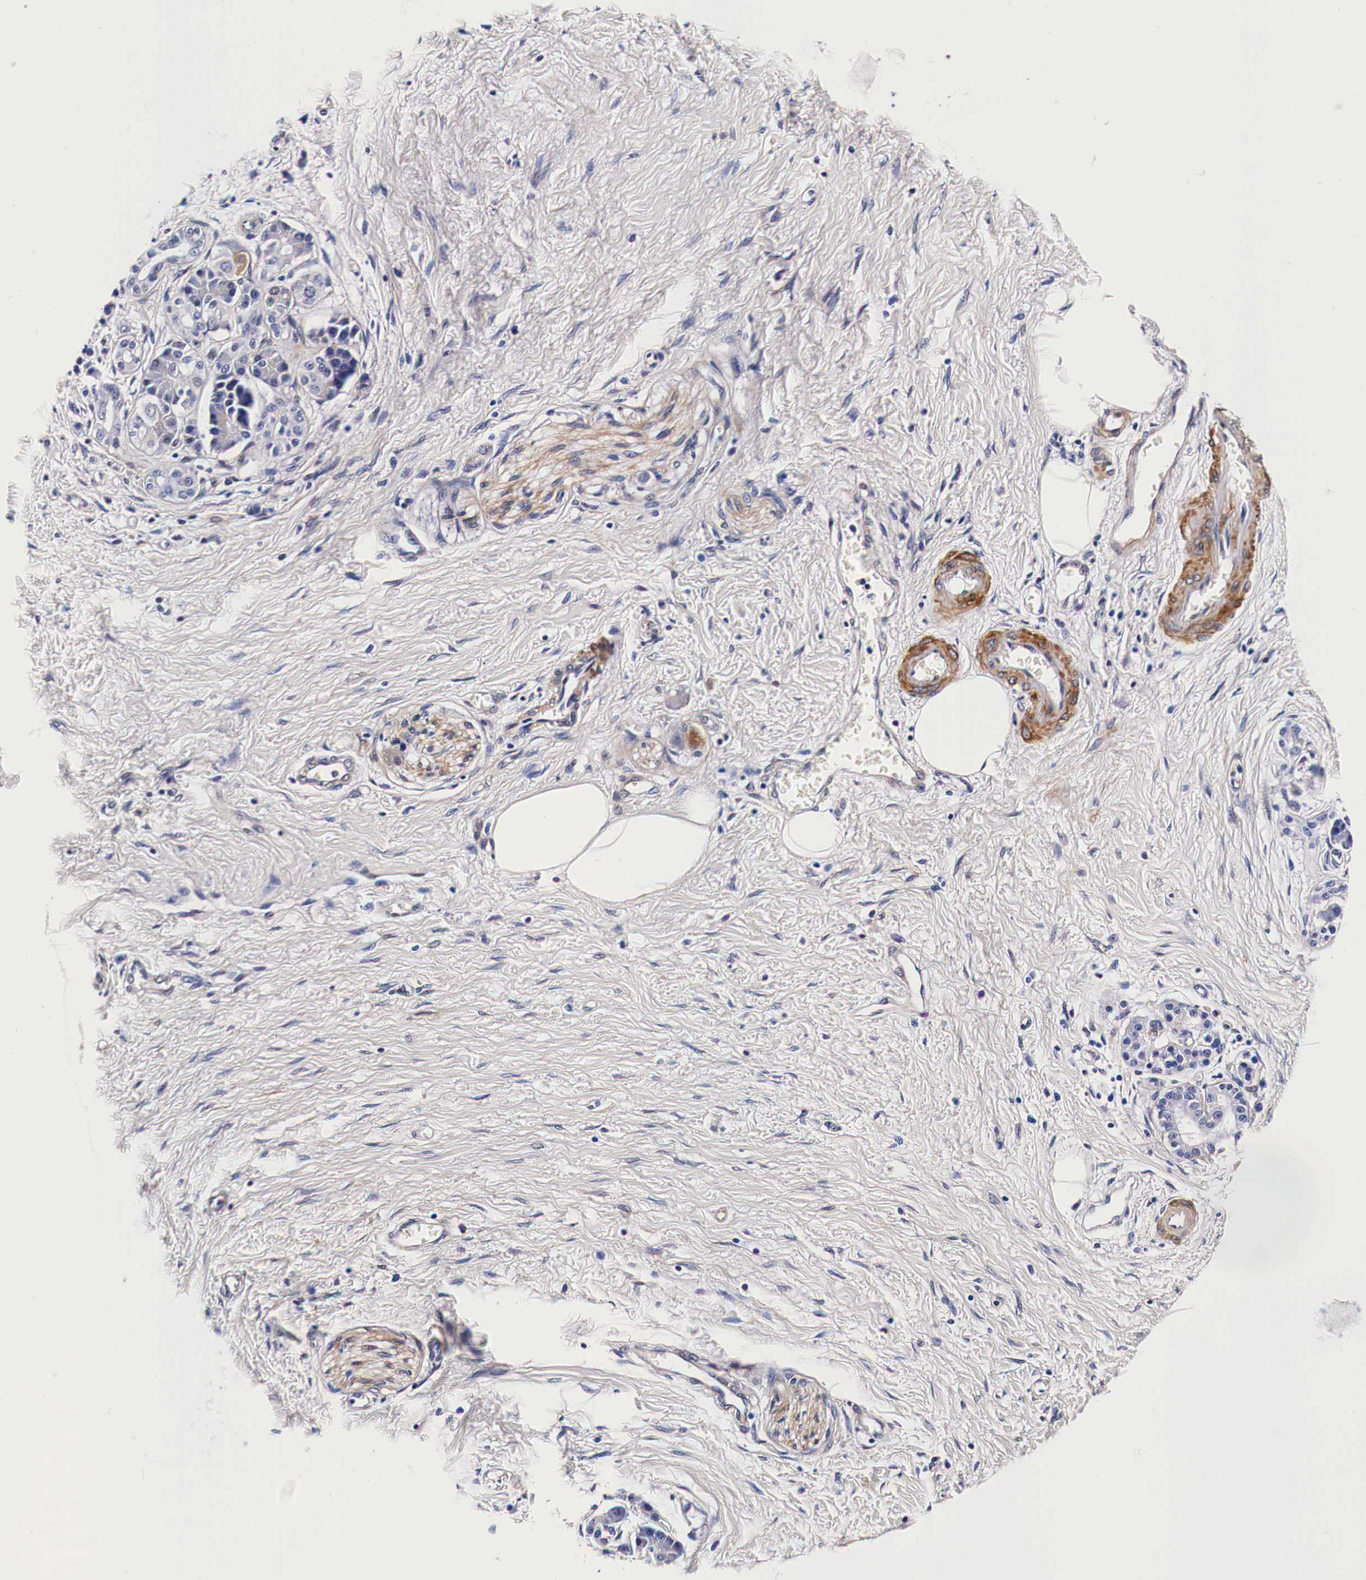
{"staining": {"intensity": "negative", "quantity": "none", "location": "none"}, "tissue": "pancreatic cancer", "cell_type": "Tumor cells", "image_type": "cancer", "snomed": [{"axis": "morphology", "description": "Adenocarcinoma, NOS"}, {"axis": "topography", "description": "Pancreas"}], "caption": "This is an IHC histopathology image of human adenocarcinoma (pancreatic). There is no staining in tumor cells.", "gene": "HSPB1", "patient": {"sex": "female", "age": 66}}